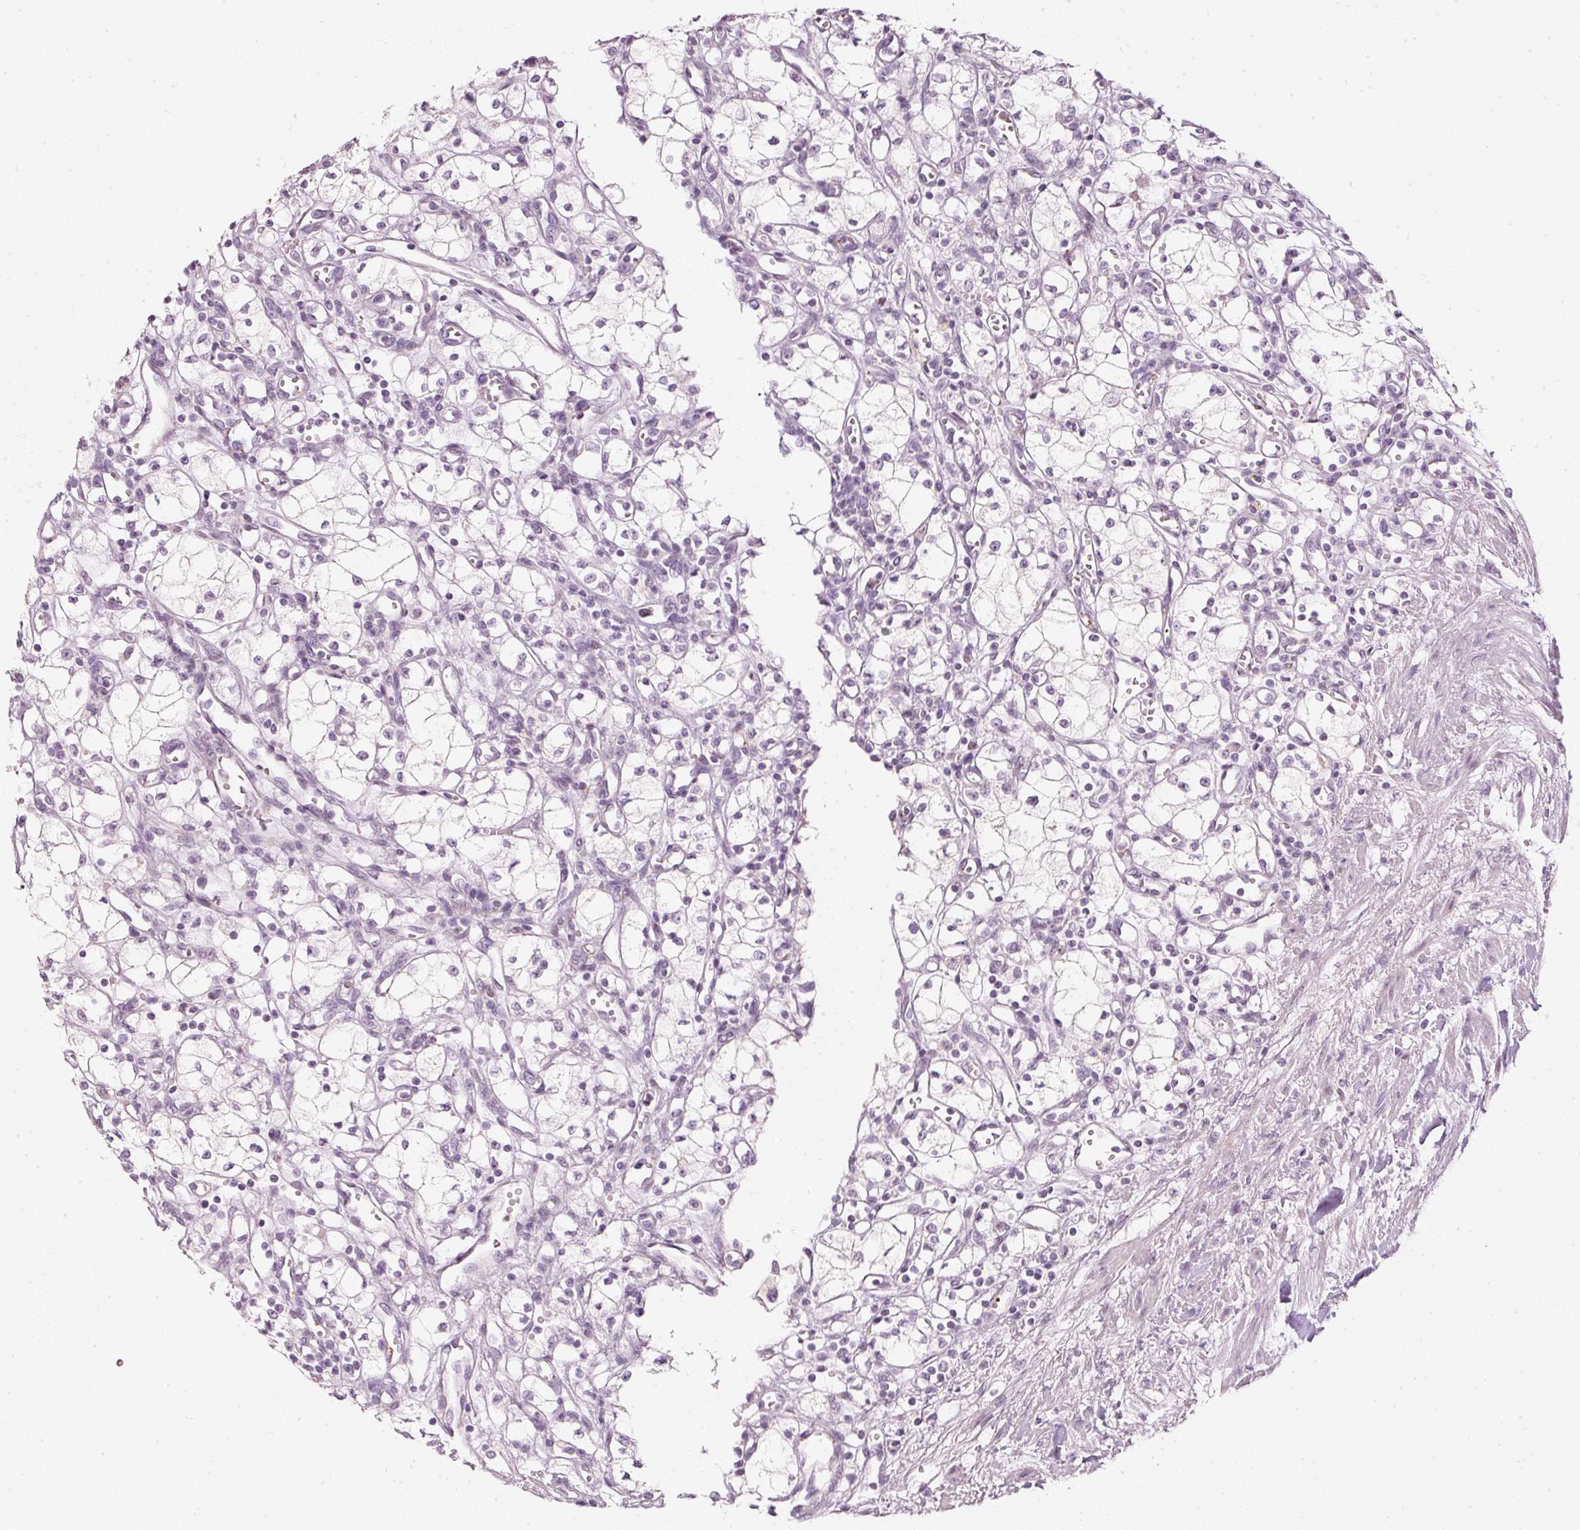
{"staining": {"intensity": "negative", "quantity": "none", "location": "none"}, "tissue": "renal cancer", "cell_type": "Tumor cells", "image_type": "cancer", "snomed": [{"axis": "morphology", "description": "Adenocarcinoma, NOS"}, {"axis": "topography", "description": "Kidney"}], "caption": "DAB immunohistochemical staining of human adenocarcinoma (renal) demonstrates no significant expression in tumor cells.", "gene": "LECT2", "patient": {"sex": "male", "age": 59}}